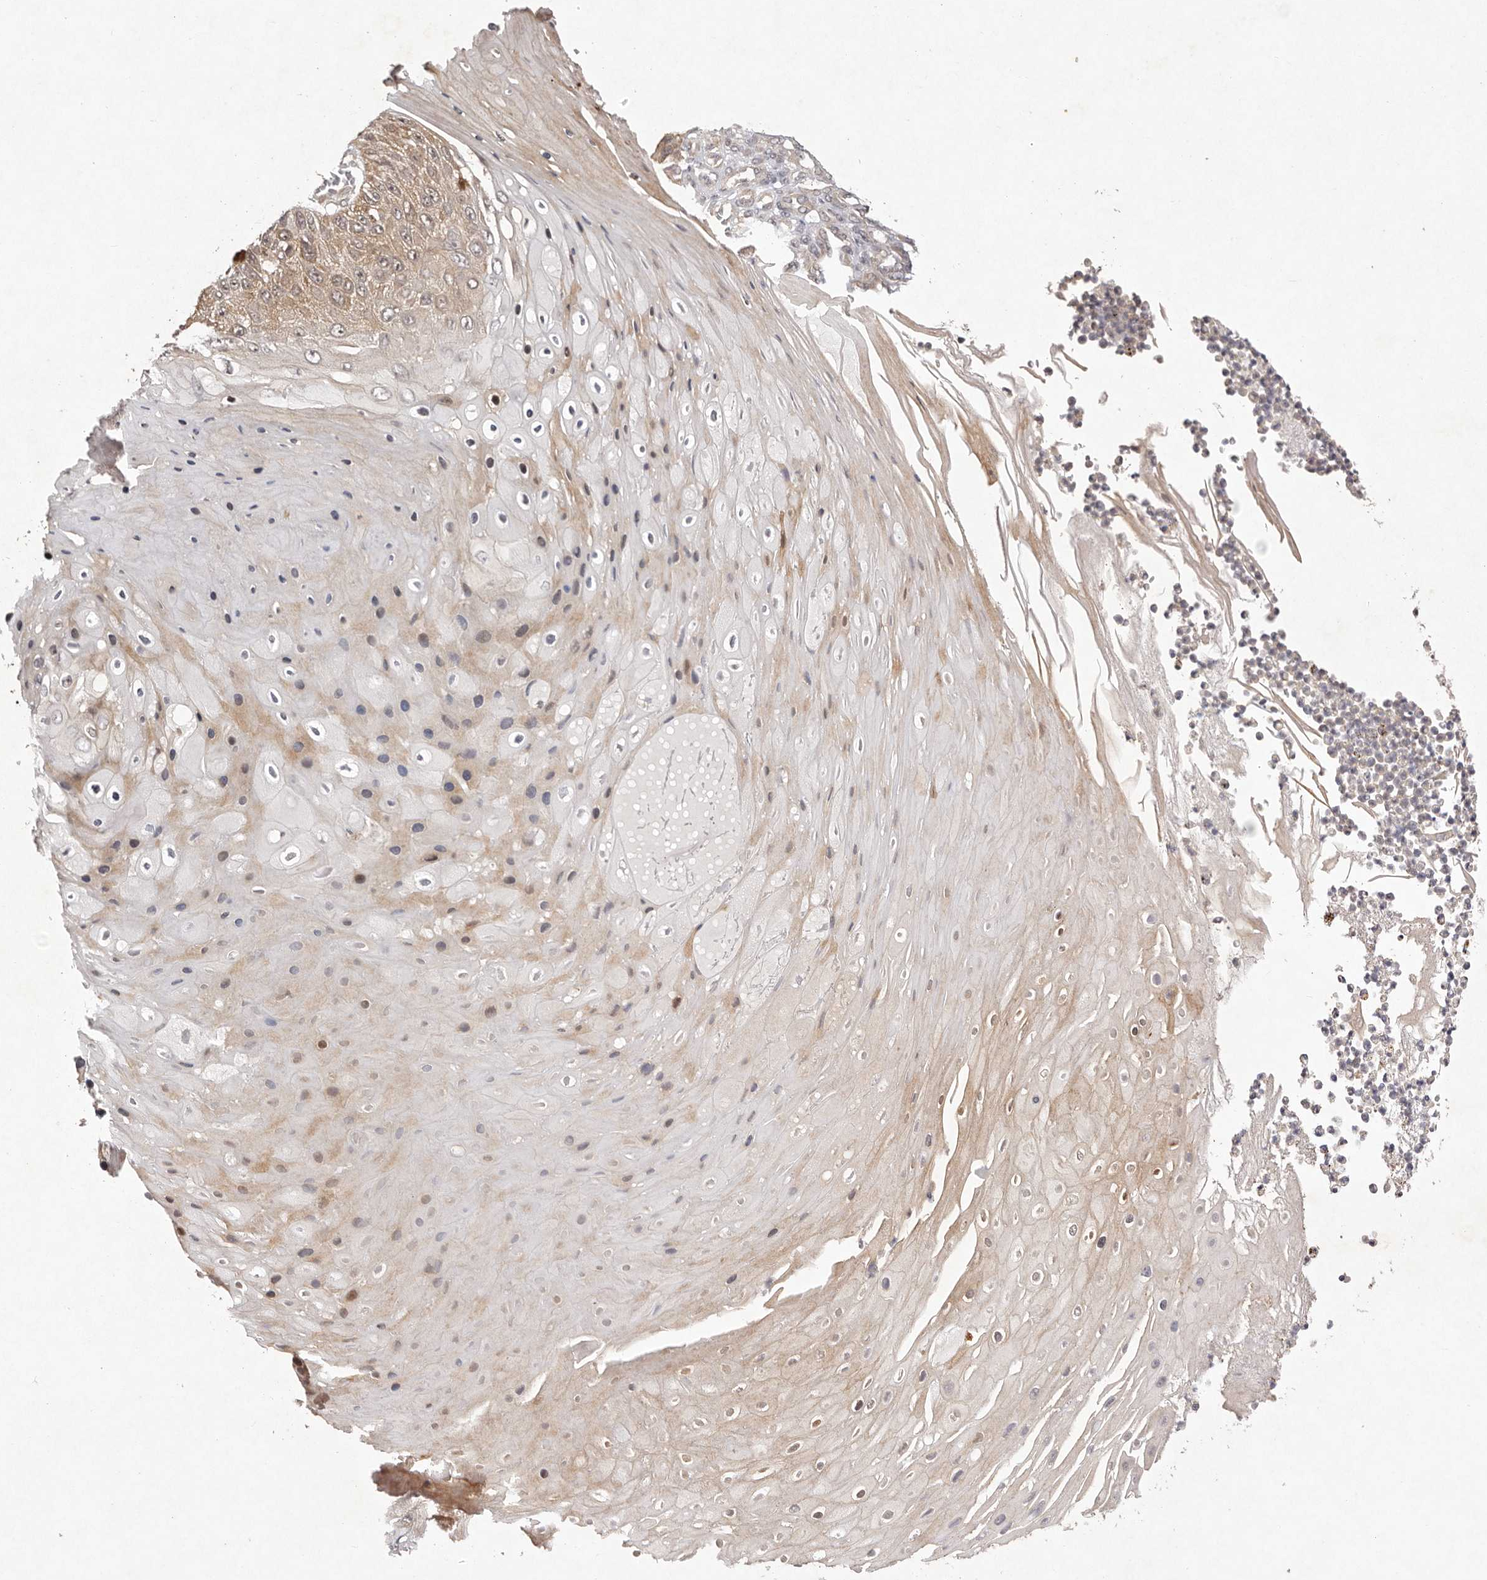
{"staining": {"intensity": "moderate", "quantity": ">75%", "location": "cytoplasmic/membranous"}, "tissue": "skin cancer", "cell_type": "Tumor cells", "image_type": "cancer", "snomed": [{"axis": "morphology", "description": "Squamous cell carcinoma, NOS"}, {"axis": "topography", "description": "Skin"}], "caption": "Immunohistochemistry (IHC) histopathology image of neoplastic tissue: skin cancer stained using immunohistochemistry (IHC) demonstrates medium levels of moderate protein expression localized specifically in the cytoplasmic/membranous of tumor cells, appearing as a cytoplasmic/membranous brown color.", "gene": "BUD31", "patient": {"sex": "female", "age": 88}}